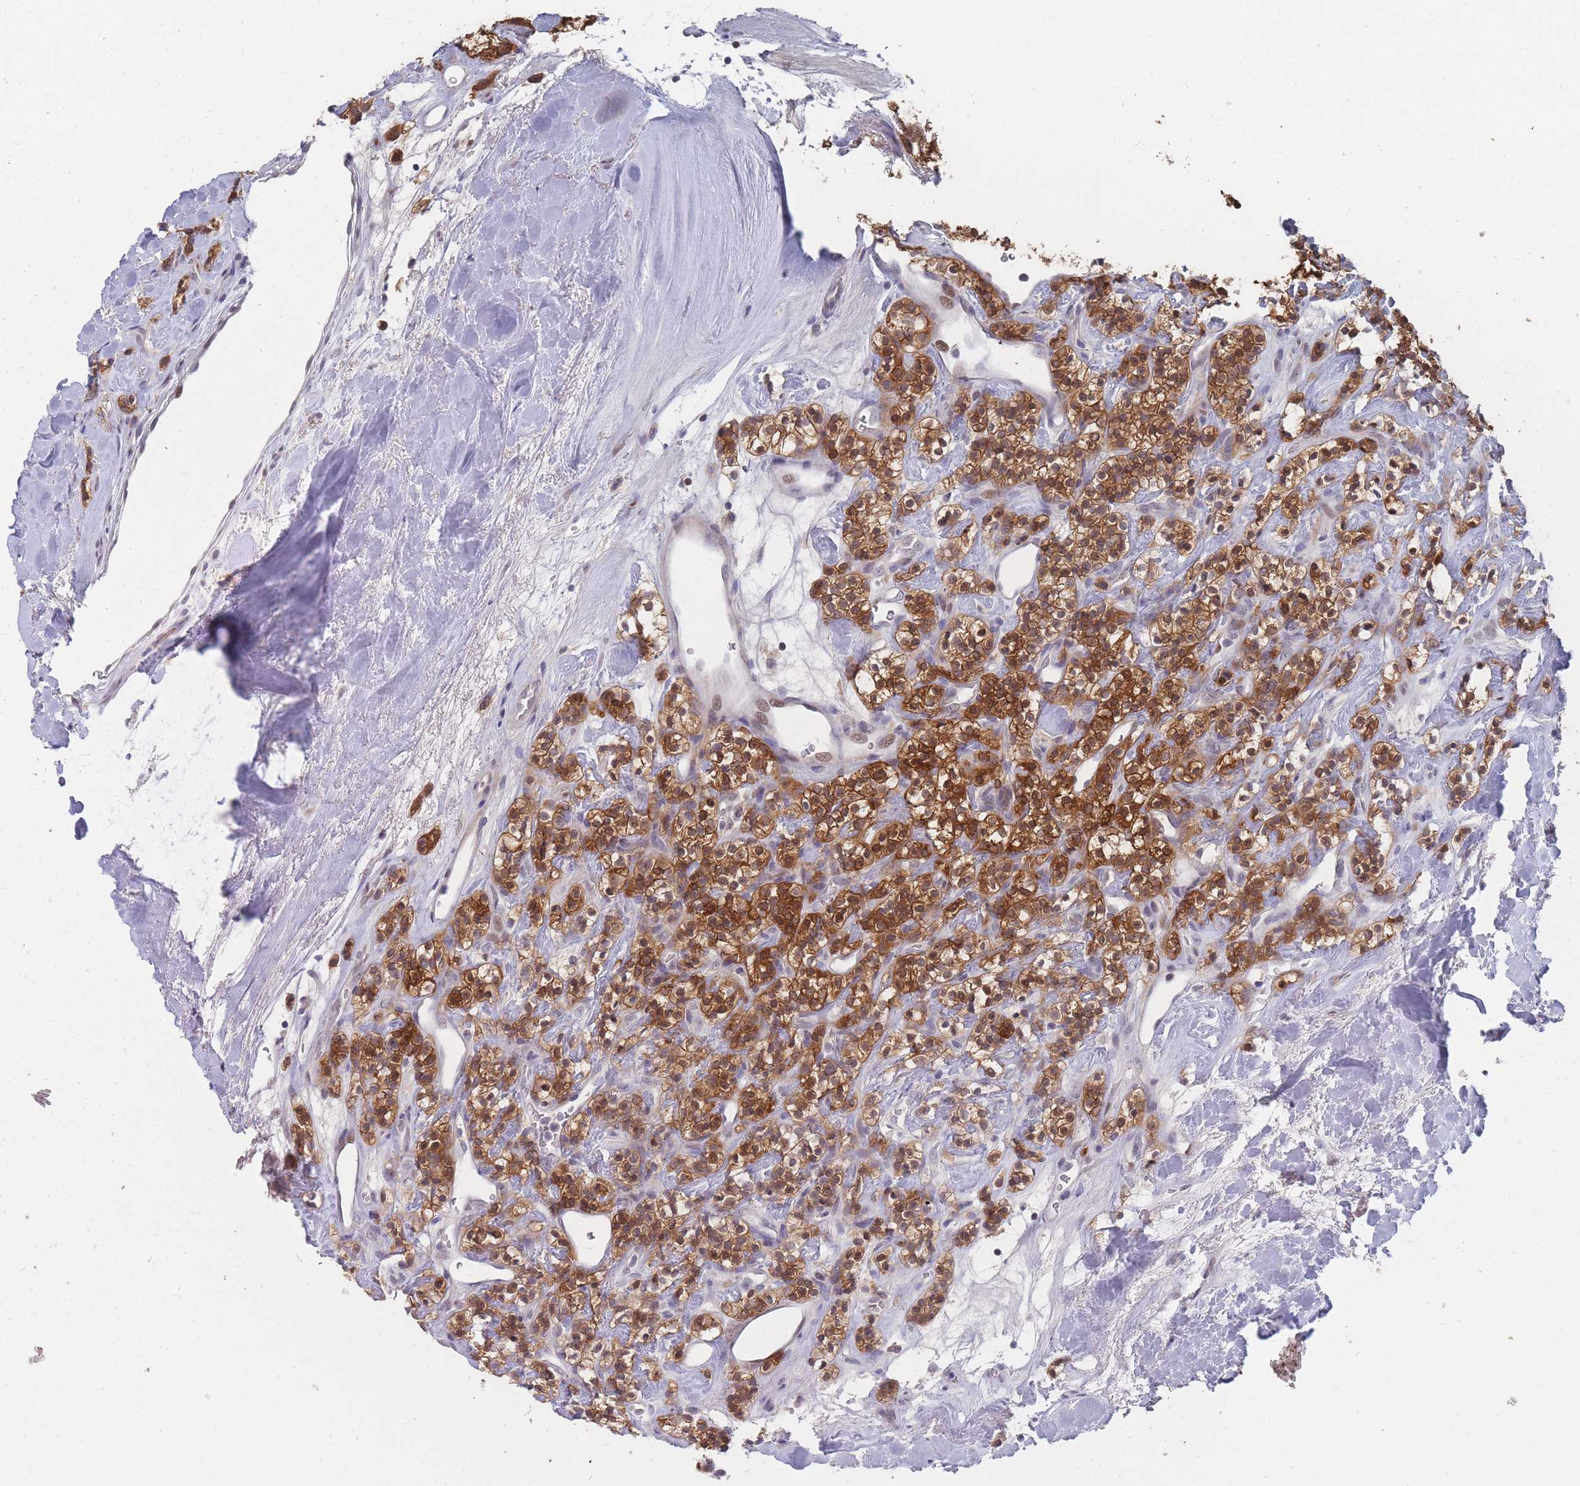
{"staining": {"intensity": "strong", "quantity": ">75%", "location": "cytoplasmic/membranous,nuclear"}, "tissue": "renal cancer", "cell_type": "Tumor cells", "image_type": "cancer", "snomed": [{"axis": "morphology", "description": "Adenocarcinoma, NOS"}, {"axis": "topography", "description": "Kidney"}], "caption": "DAB (3,3'-diaminobenzidine) immunohistochemical staining of human renal adenocarcinoma reveals strong cytoplasmic/membranous and nuclear protein expression in about >75% of tumor cells.", "gene": "GINS1", "patient": {"sex": "male", "age": 77}}